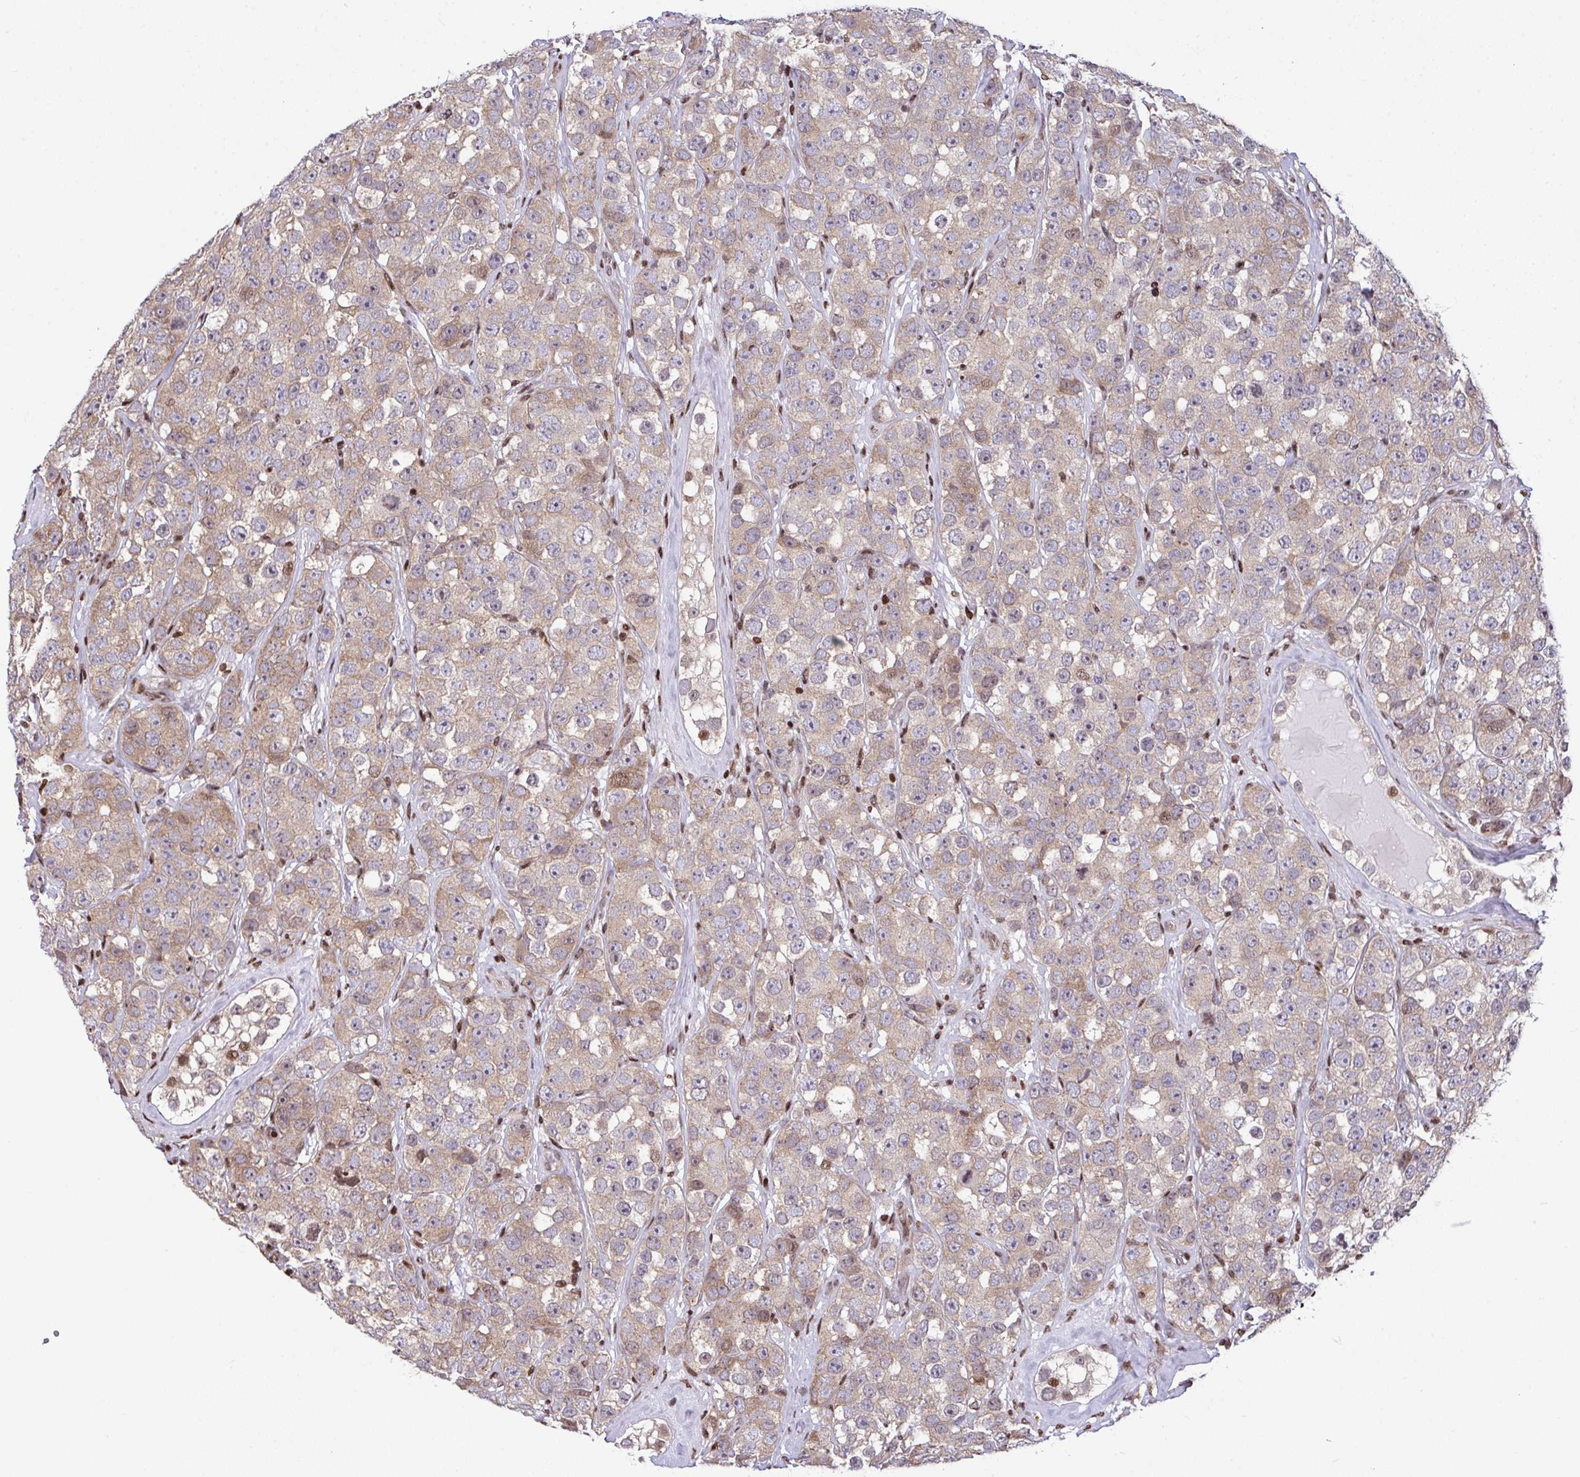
{"staining": {"intensity": "moderate", "quantity": ">75%", "location": "cytoplasmic/membranous"}, "tissue": "testis cancer", "cell_type": "Tumor cells", "image_type": "cancer", "snomed": [{"axis": "morphology", "description": "Seminoma, NOS"}, {"axis": "topography", "description": "Testis"}], "caption": "This is an image of IHC staining of testis cancer, which shows moderate positivity in the cytoplasmic/membranous of tumor cells.", "gene": "RAPGEF5", "patient": {"sex": "male", "age": 28}}